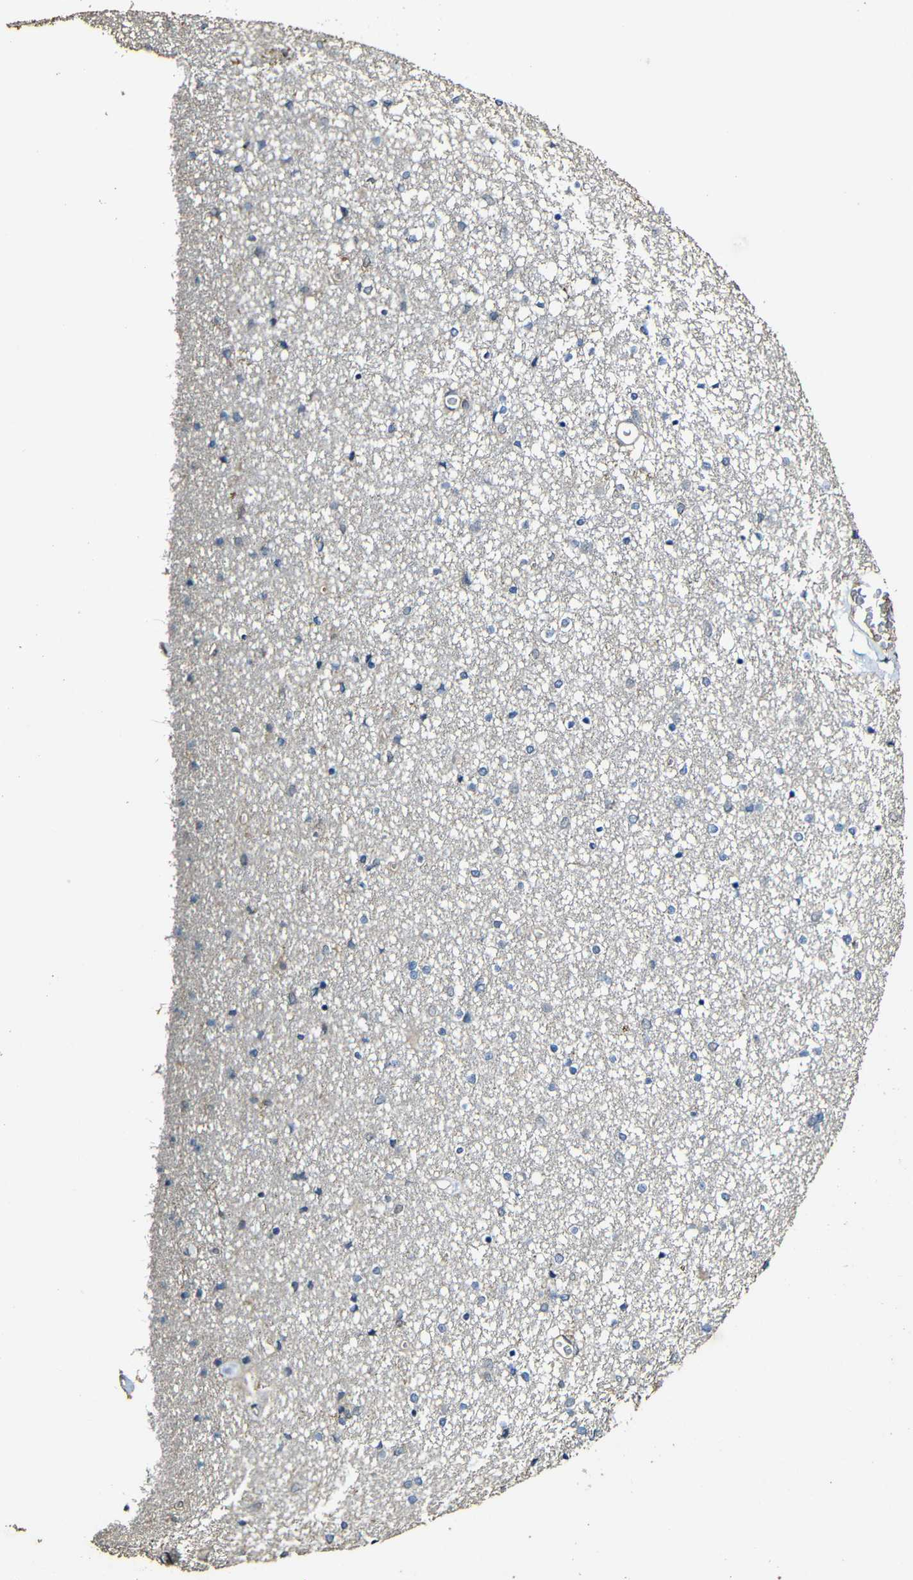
{"staining": {"intensity": "negative", "quantity": "none", "location": "none"}, "tissue": "caudate", "cell_type": "Glial cells", "image_type": "normal", "snomed": [{"axis": "morphology", "description": "Normal tissue, NOS"}, {"axis": "topography", "description": "Lateral ventricle wall"}], "caption": "Photomicrograph shows no significant protein positivity in glial cells of benign caudate. Nuclei are stained in blue.", "gene": "CASP8", "patient": {"sex": "female", "age": 54}}